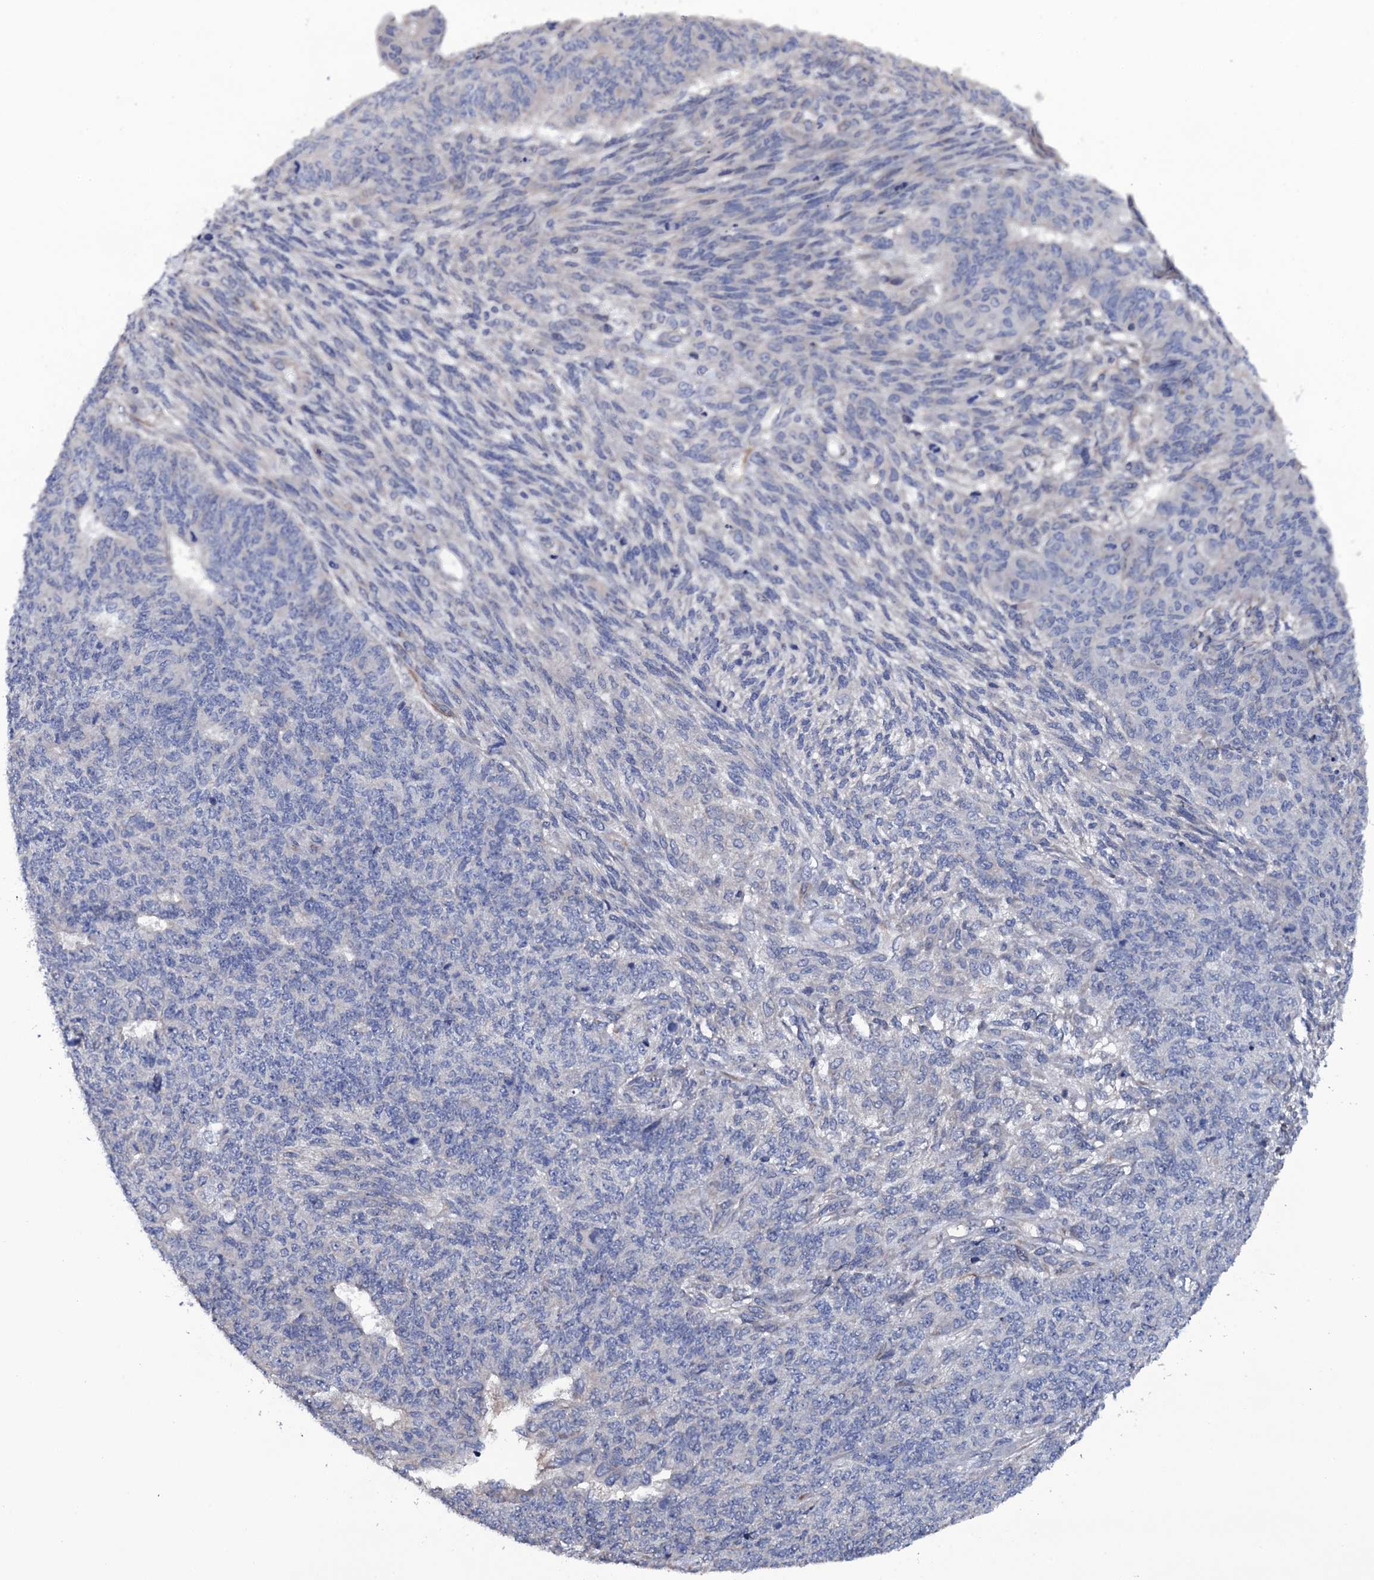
{"staining": {"intensity": "negative", "quantity": "none", "location": "none"}, "tissue": "endometrial cancer", "cell_type": "Tumor cells", "image_type": "cancer", "snomed": [{"axis": "morphology", "description": "Adenocarcinoma, NOS"}, {"axis": "topography", "description": "Endometrium"}], "caption": "Tumor cells show no significant staining in endometrial cancer (adenocarcinoma).", "gene": "BCL2L14", "patient": {"sex": "female", "age": 32}}